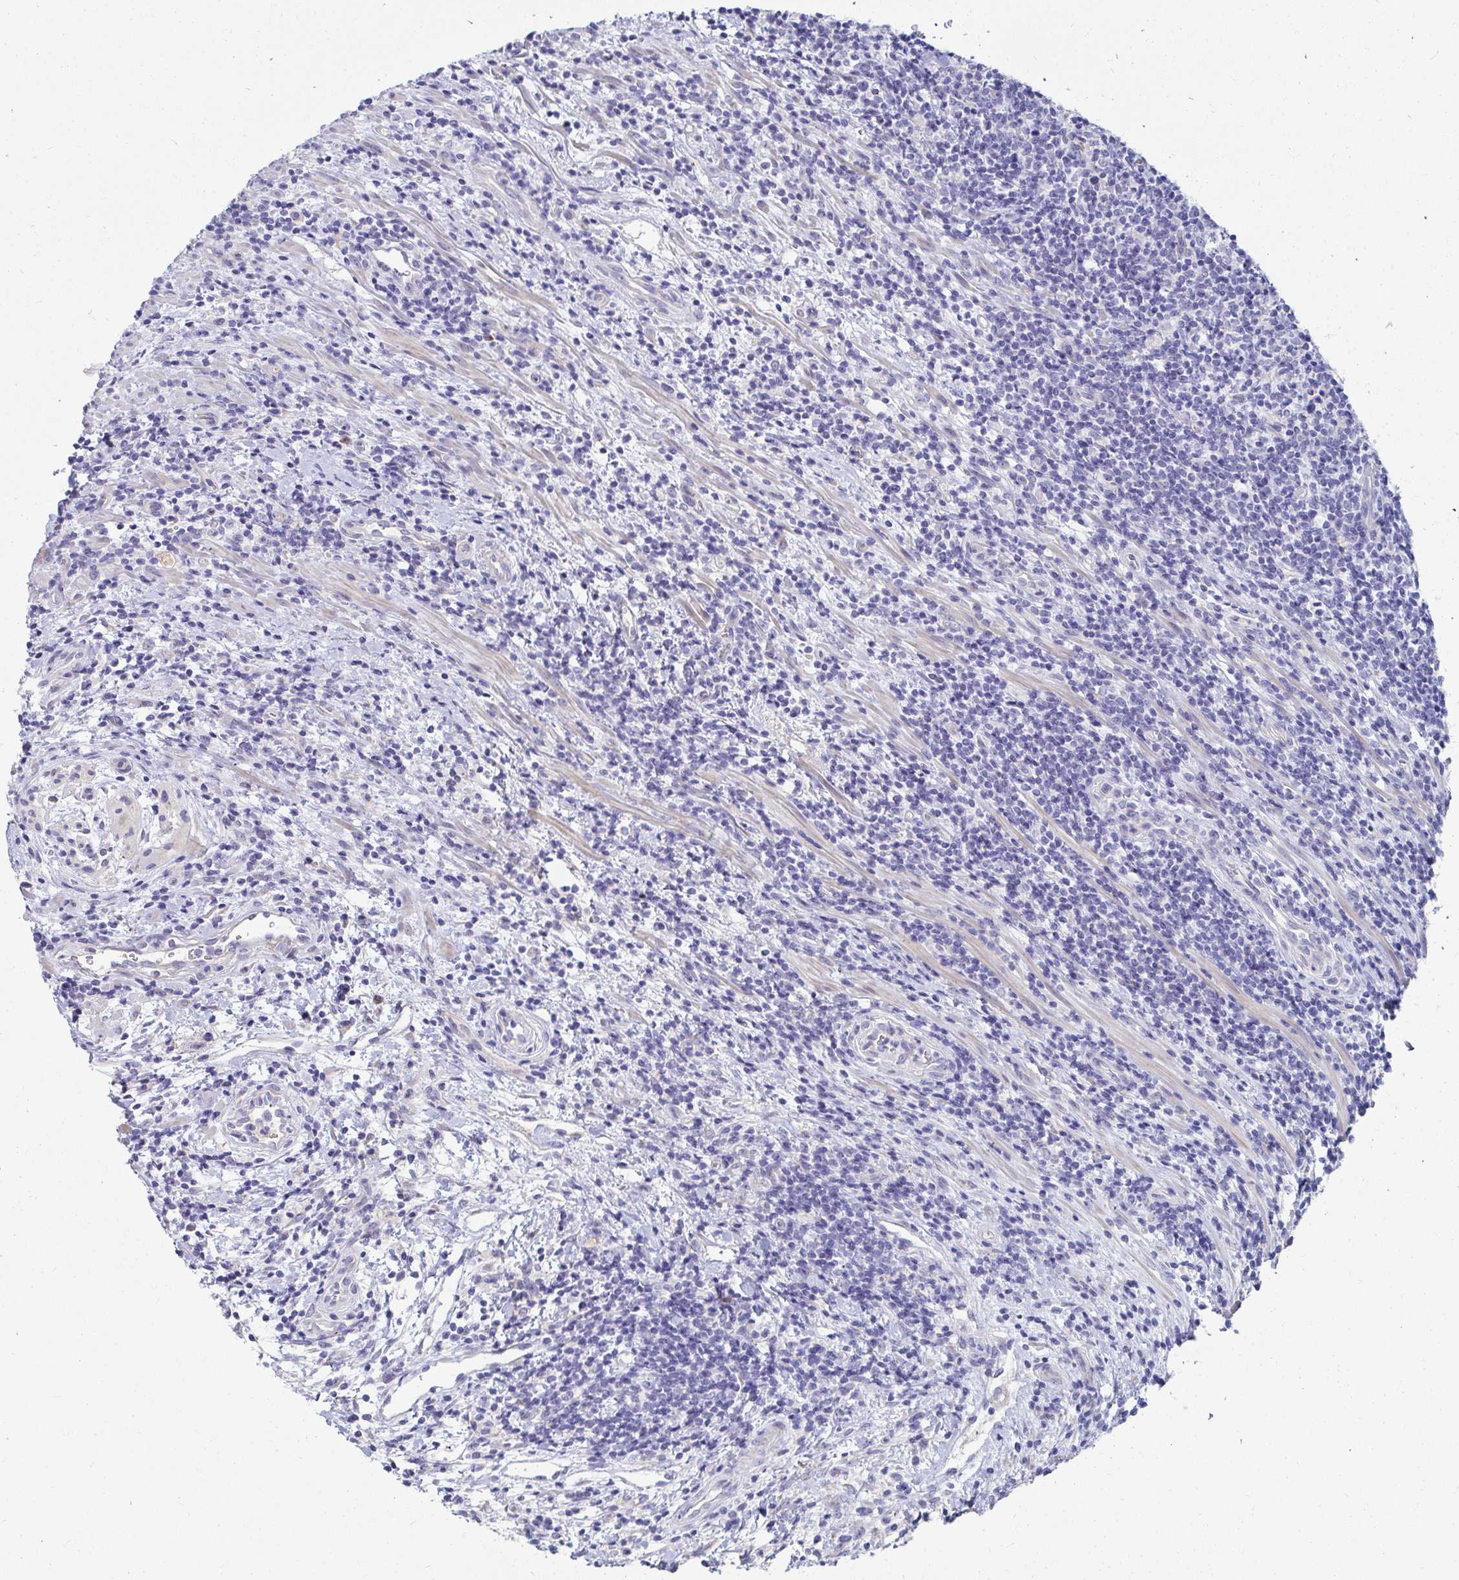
{"staining": {"intensity": "negative", "quantity": "none", "location": "none"}, "tissue": "lymphoma", "cell_type": "Tumor cells", "image_type": "cancer", "snomed": [{"axis": "morphology", "description": "Malignant lymphoma, non-Hodgkin's type, High grade"}, {"axis": "topography", "description": "Small intestine"}], "caption": "Immunohistochemical staining of lymphoma demonstrates no significant expression in tumor cells.", "gene": "C4orf17", "patient": {"sex": "female", "age": 56}}